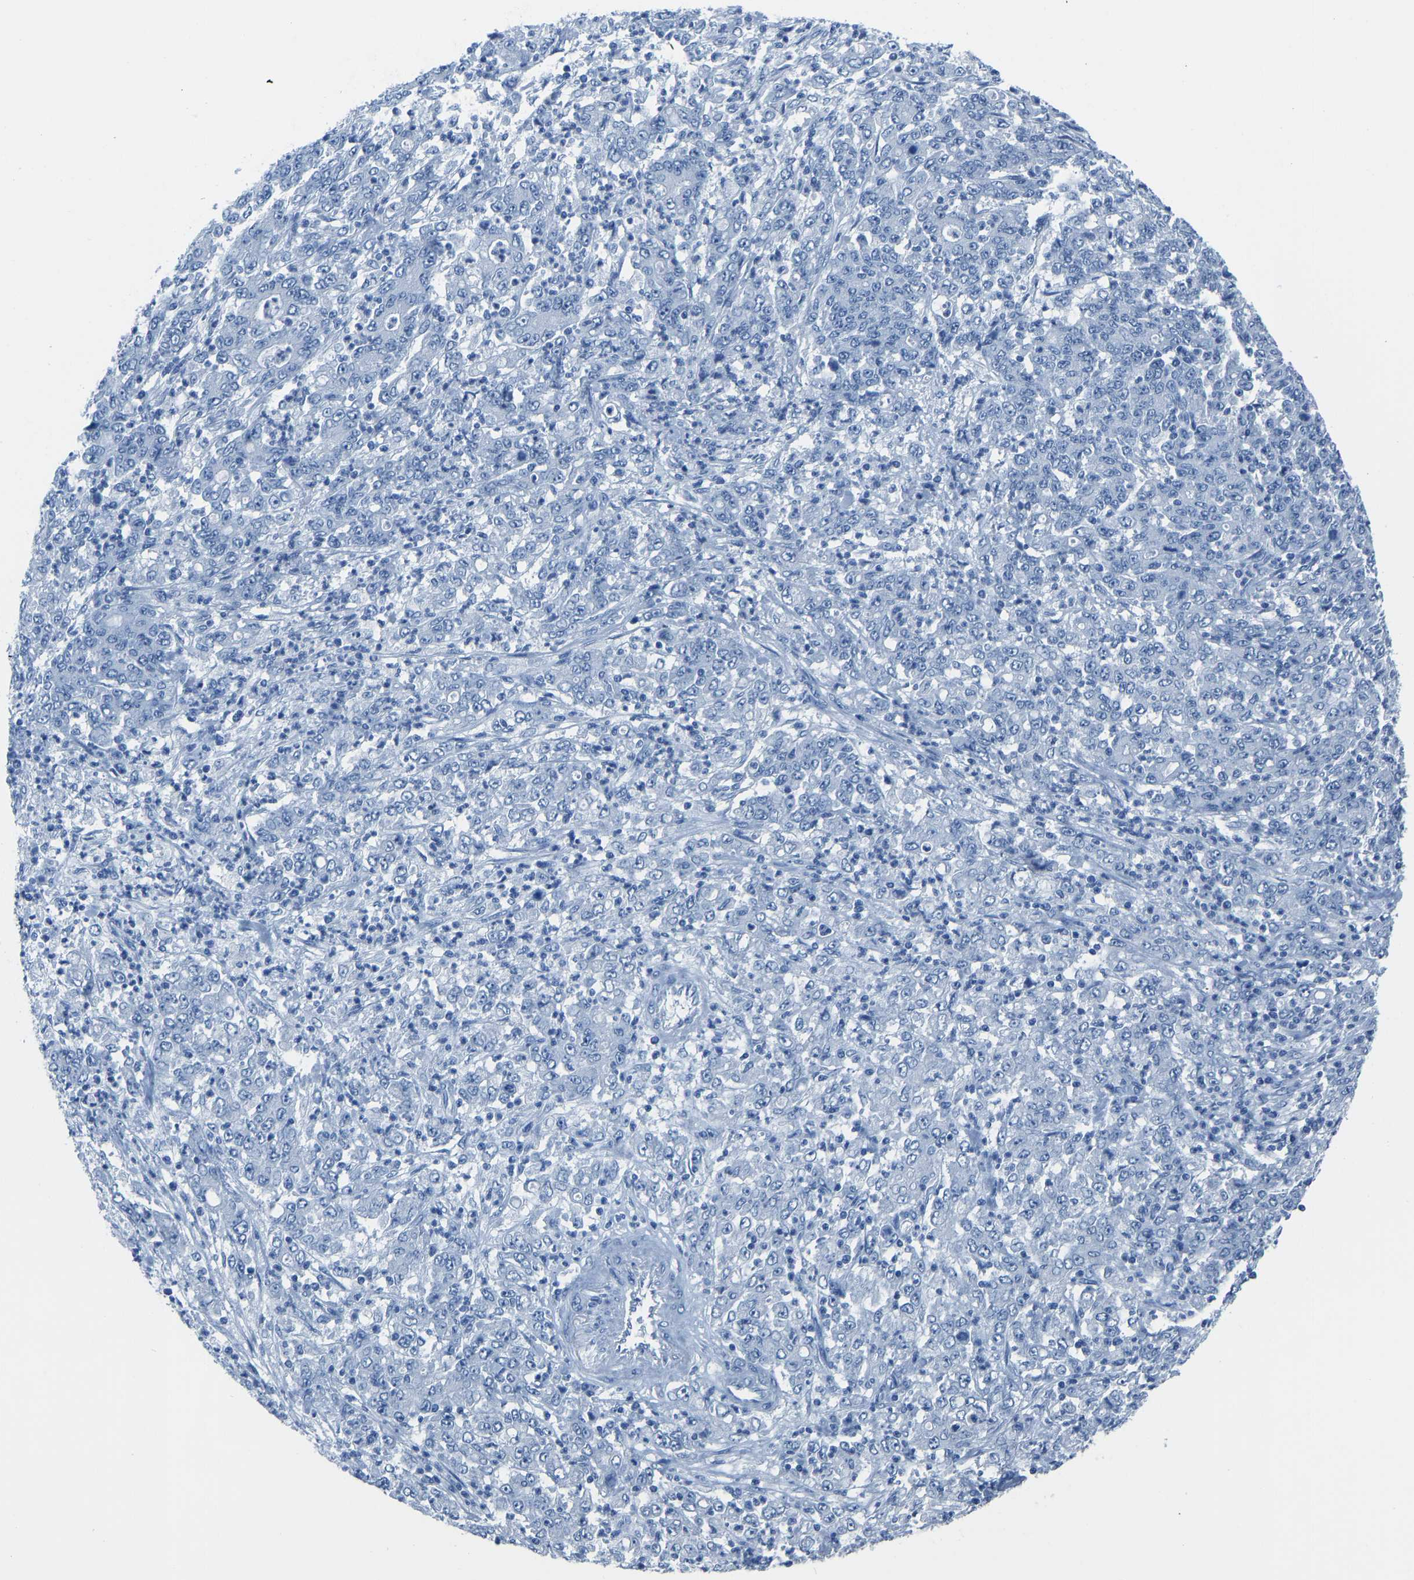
{"staining": {"intensity": "negative", "quantity": "none", "location": "none"}, "tissue": "stomach cancer", "cell_type": "Tumor cells", "image_type": "cancer", "snomed": [{"axis": "morphology", "description": "Adenocarcinoma, NOS"}, {"axis": "topography", "description": "Stomach, lower"}], "caption": "IHC photomicrograph of neoplastic tissue: human stomach adenocarcinoma stained with DAB shows no significant protein positivity in tumor cells. Nuclei are stained in blue.", "gene": "SERPINB3", "patient": {"sex": "female", "age": 71}}